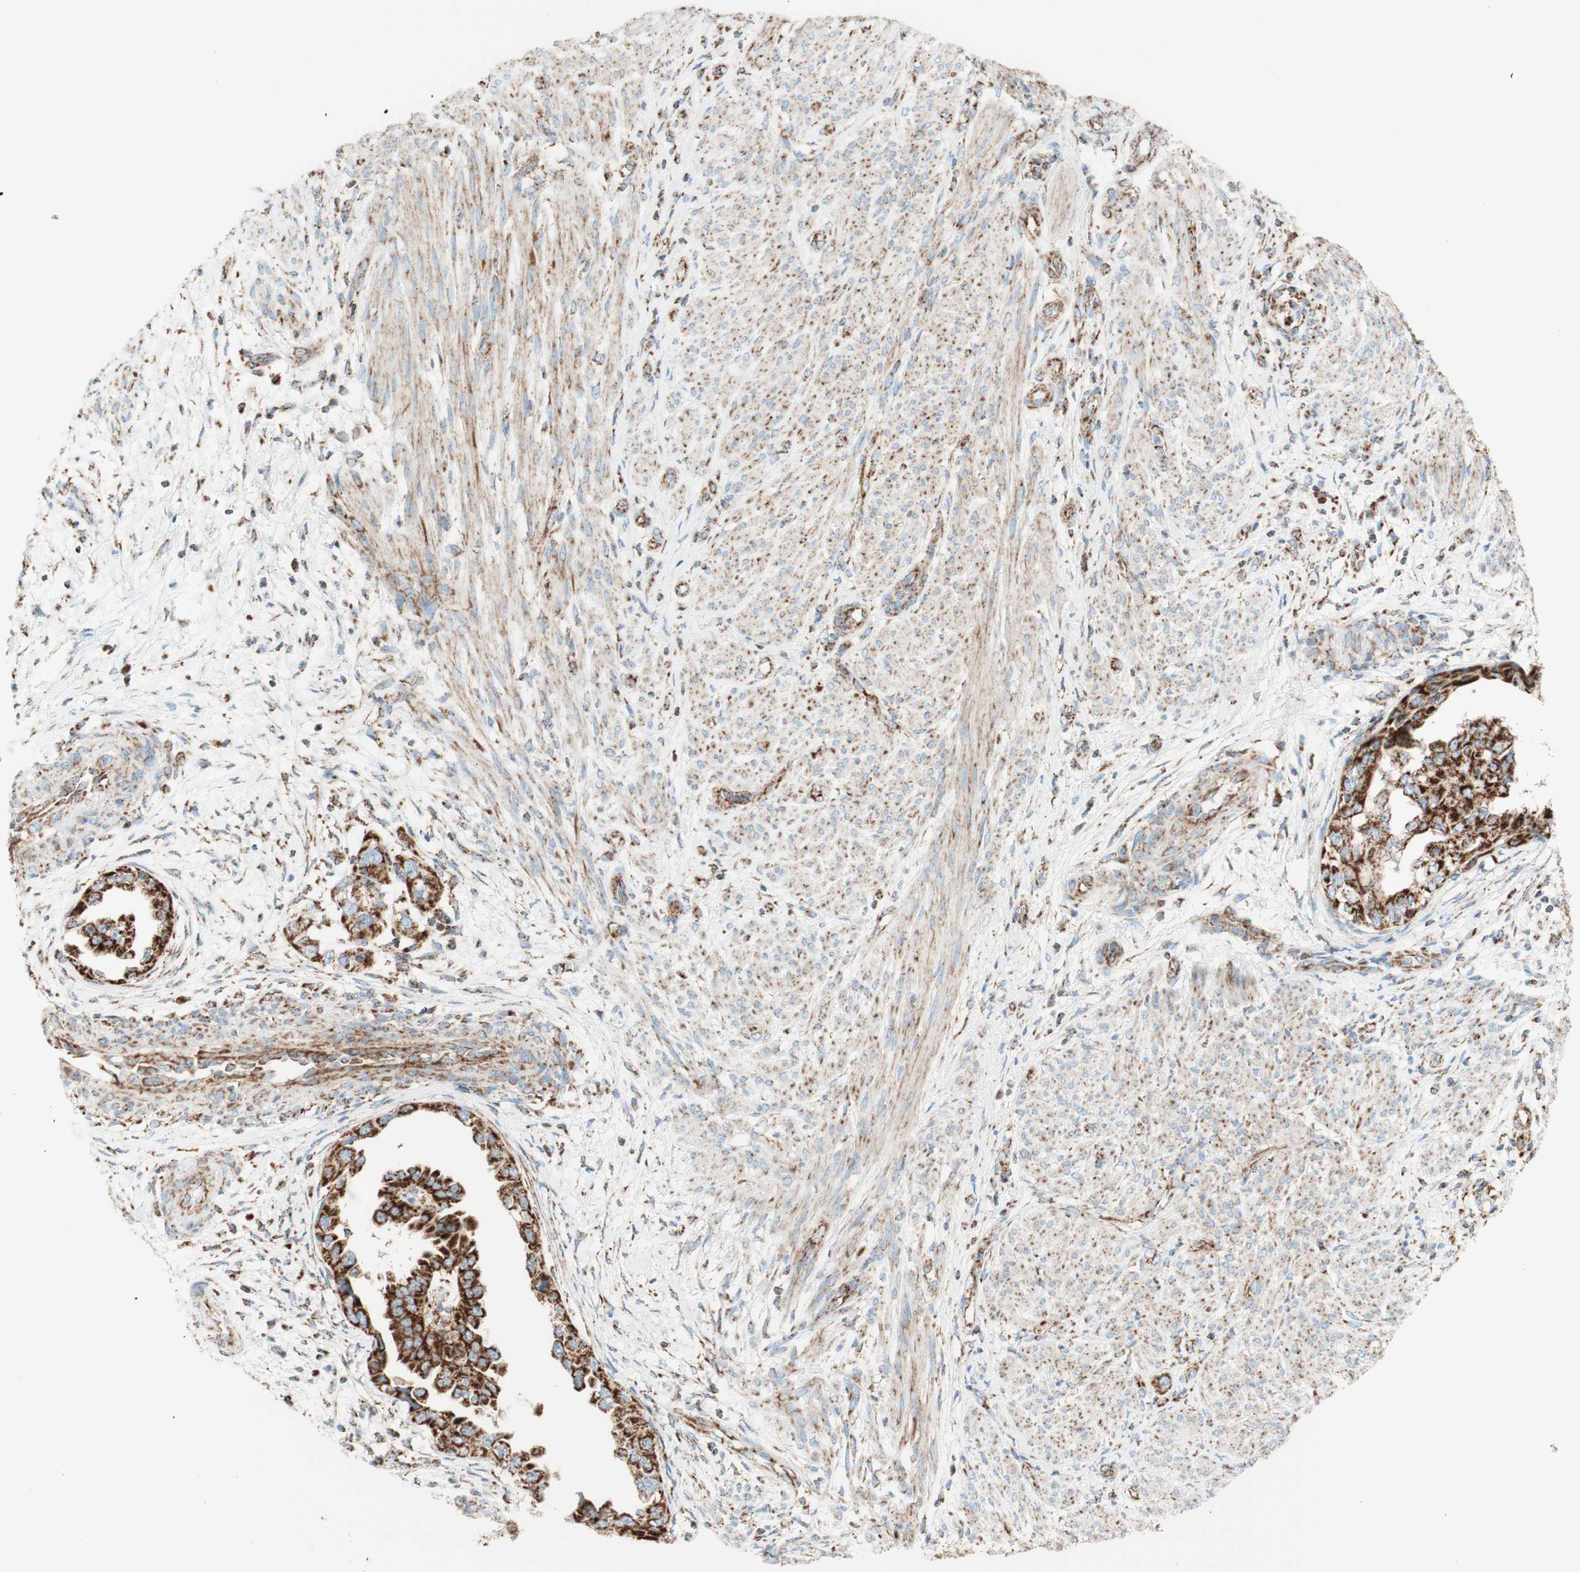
{"staining": {"intensity": "strong", "quantity": ">75%", "location": "cytoplasmic/membranous"}, "tissue": "endometrial cancer", "cell_type": "Tumor cells", "image_type": "cancer", "snomed": [{"axis": "morphology", "description": "Adenocarcinoma, NOS"}, {"axis": "topography", "description": "Endometrium"}], "caption": "The photomicrograph demonstrates staining of endometrial cancer (adenocarcinoma), revealing strong cytoplasmic/membranous protein positivity (brown color) within tumor cells.", "gene": "TOMM20", "patient": {"sex": "female", "age": 85}}